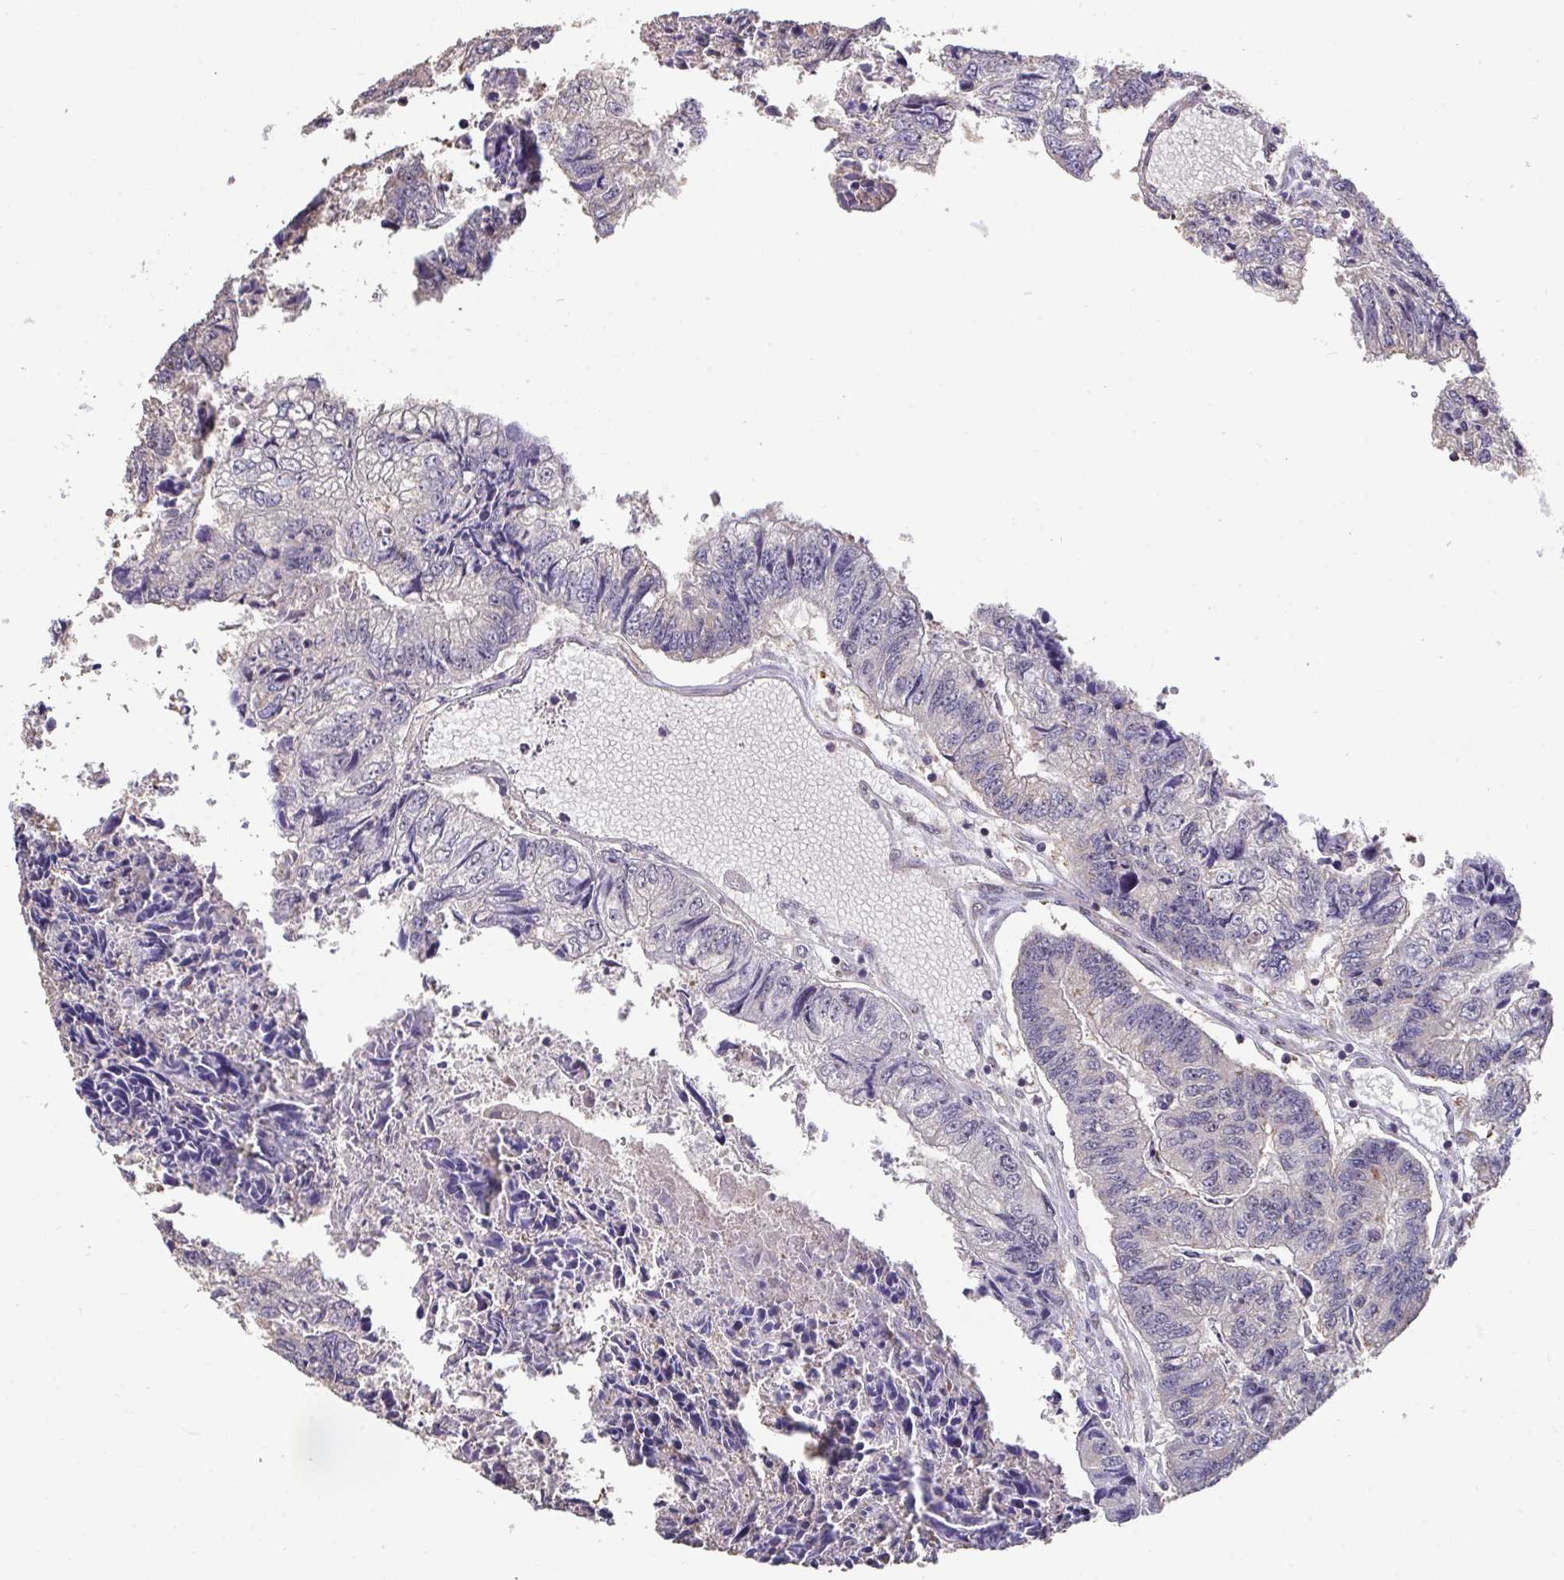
{"staining": {"intensity": "weak", "quantity": "<25%", "location": "cytoplasmic/membranous"}, "tissue": "colorectal cancer", "cell_type": "Tumor cells", "image_type": "cancer", "snomed": [{"axis": "morphology", "description": "Adenocarcinoma, NOS"}, {"axis": "topography", "description": "Colon"}], "caption": "An immunohistochemistry photomicrograph of colorectal adenocarcinoma is shown. There is no staining in tumor cells of colorectal adenocarcinoma.", "gene": "SENP3", "patient": {"sex": "male", "age": 86}}